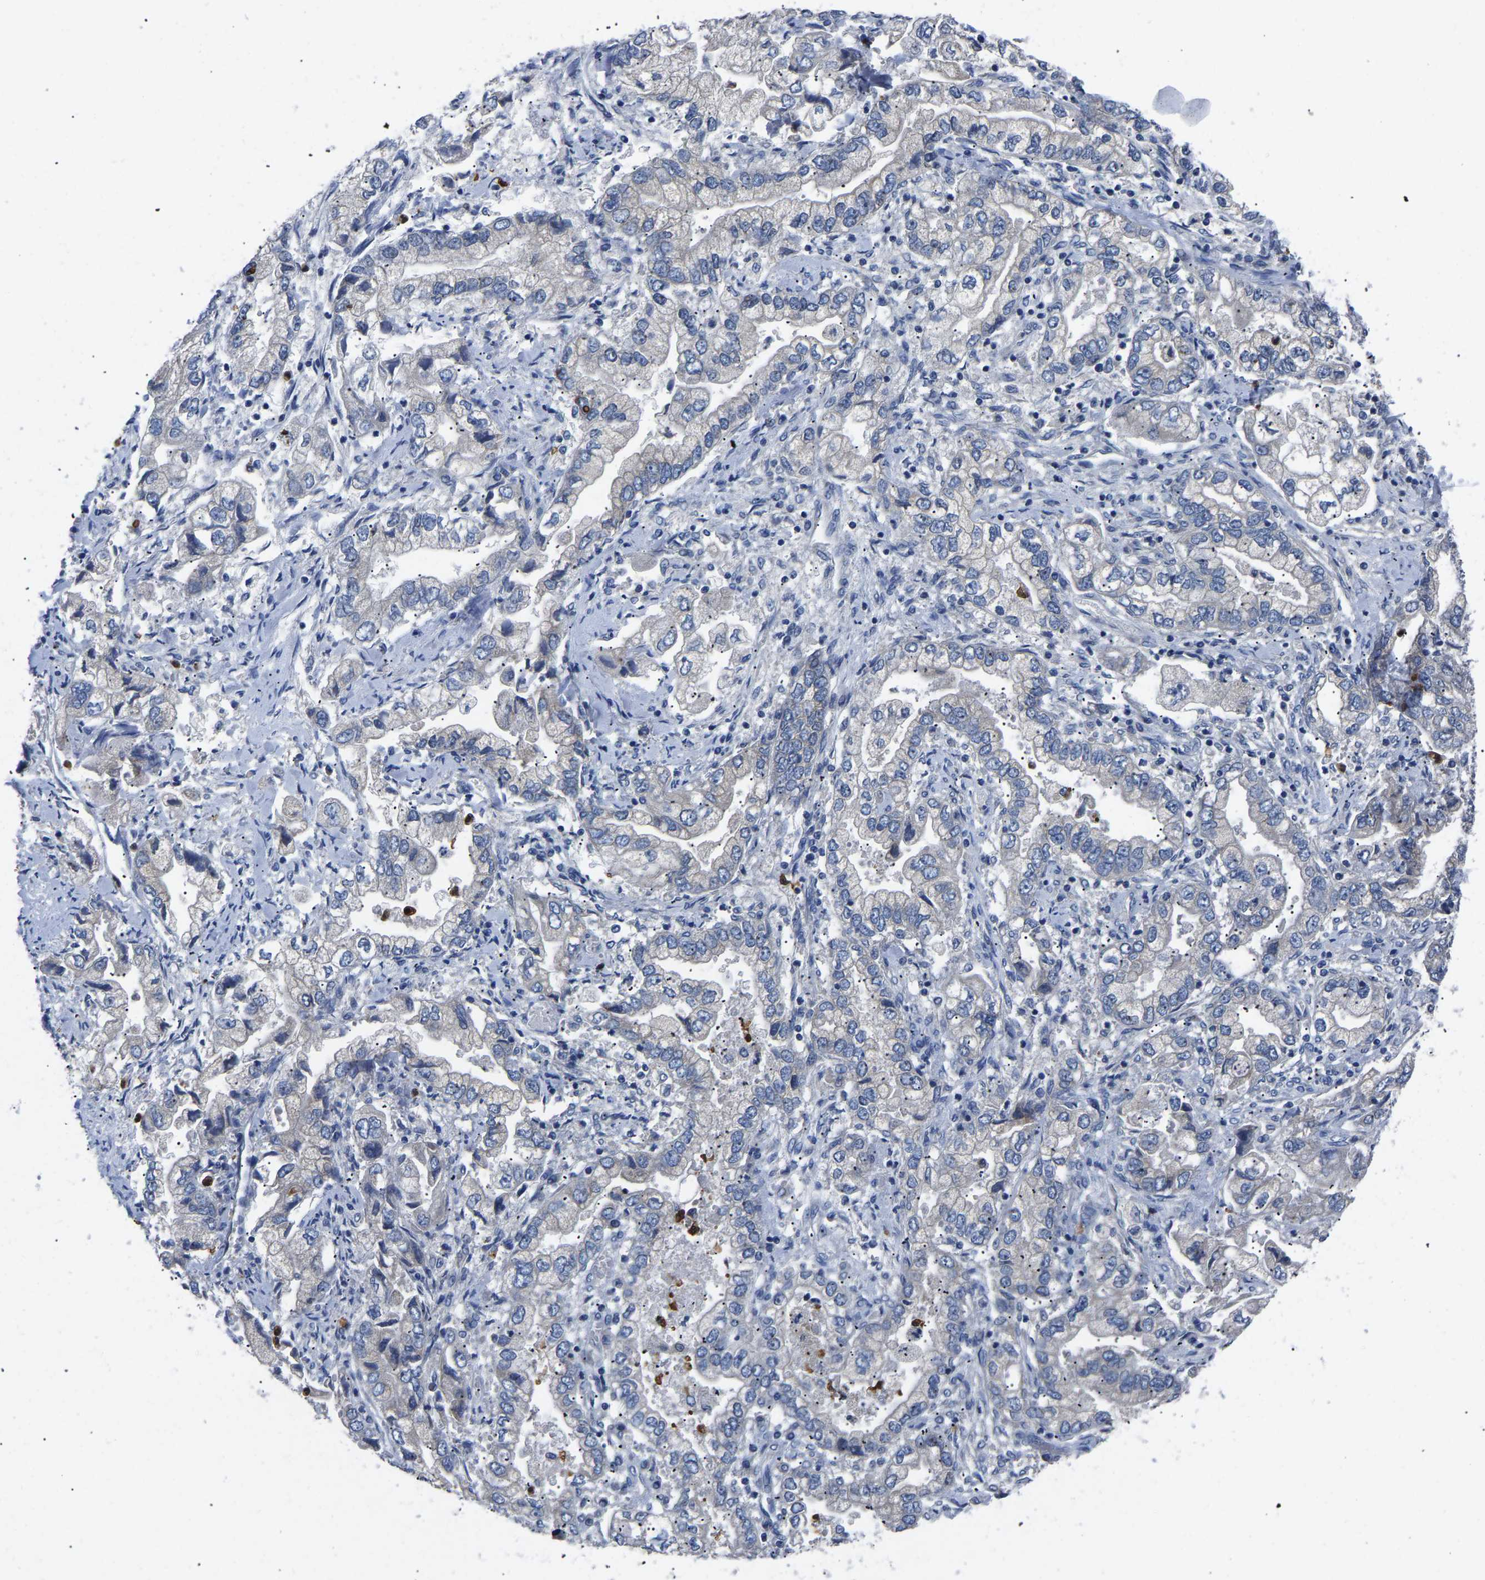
{"staining": {"intensity": "negative", "quantity": "none", "location": "none"}, "tissue": "stomach cancer", "cell_type": "Tumor cells", "image_type": "cancer", "snomed": [{"axis": "morphology", "description": "Normal tissue, NOS"}, {"axis": "morphology", "description": "Adenocarcinoma, NOS"}, {"axis": "topography", "description": "Stomach"}], "caption": "There is no significant staining in tumor cells of stomach cancer (adenocarcinoma).", "gene": "TOR1B", "patient": {"sex": "male", "age": 62}}